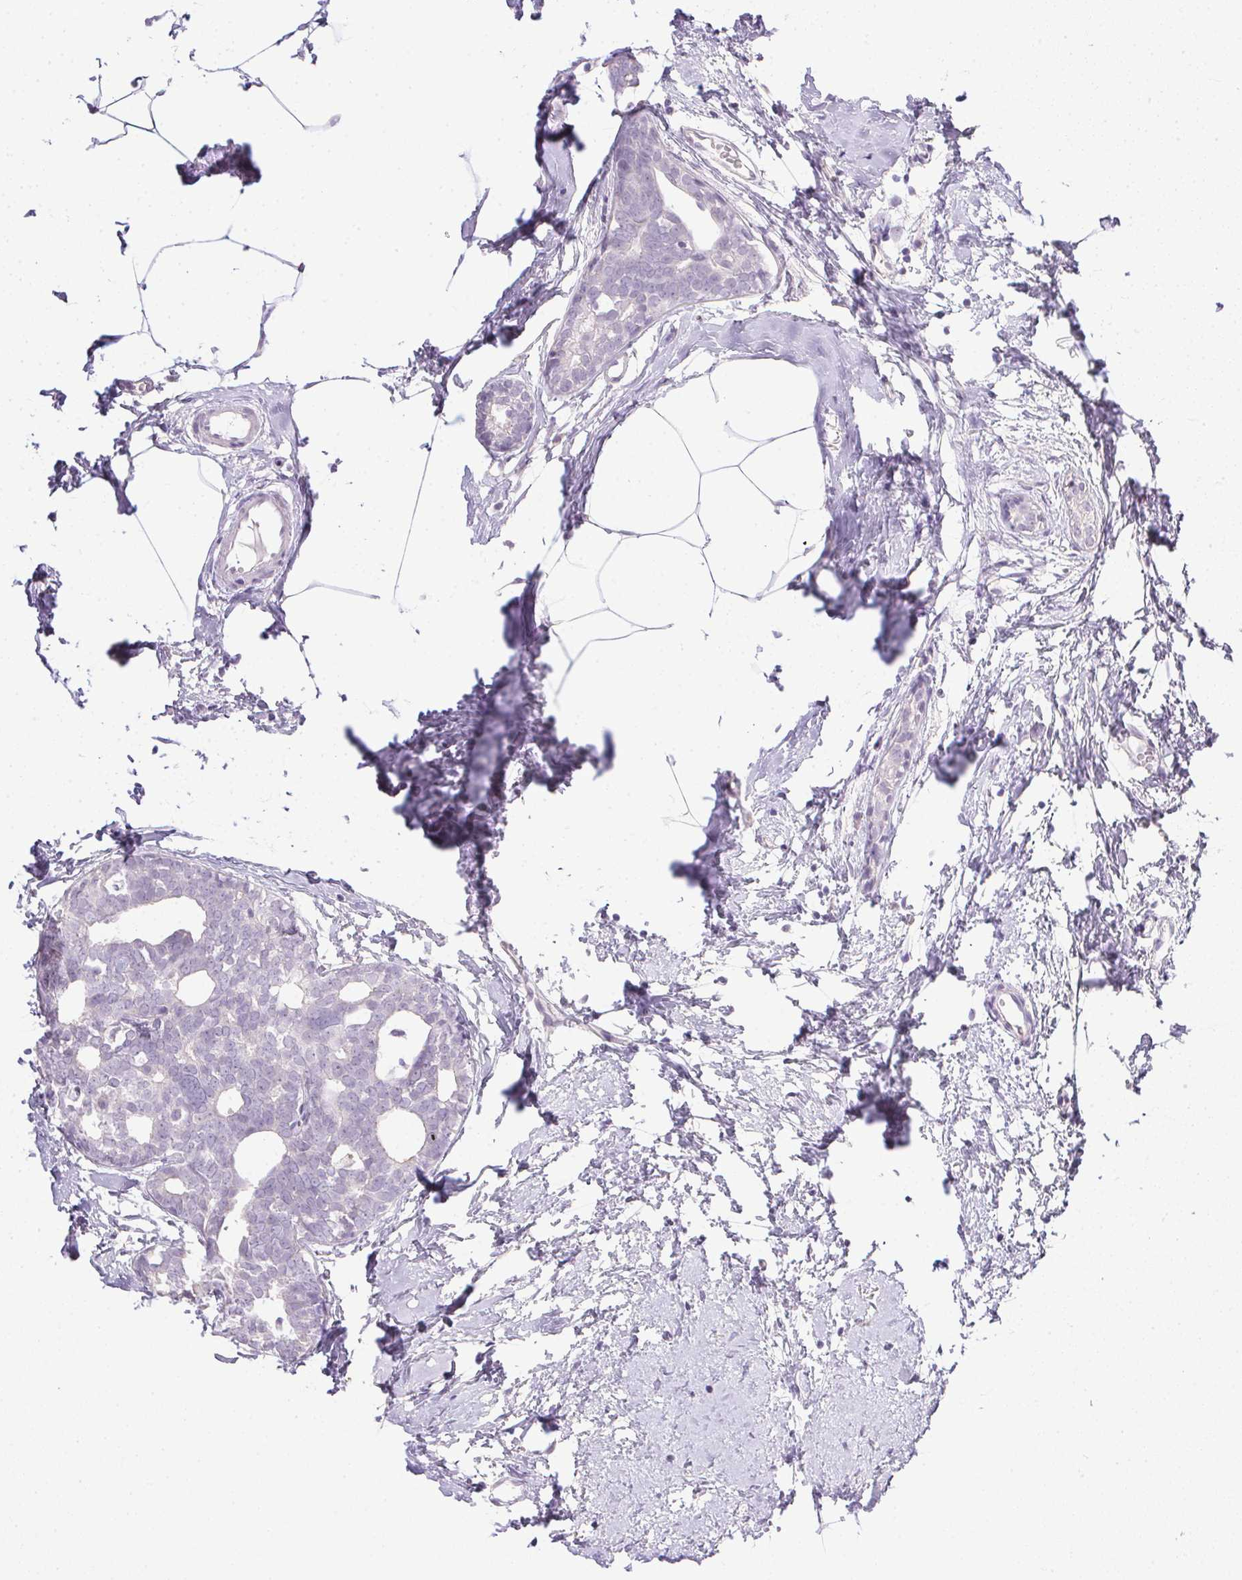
{"staining": {"intensity": "negative", "quantity": "none", "location": "none"}, "tissue": "breast cancer", "cell_type": "Tumor cells", "image_type": "cancer", "snomed": [{"axis": "morphology", "description": "Duct carcinoma"}, {"axis": "topography", "description": "Breast"}], "caption": "Breast cancer (invasive ductal carcinoma) was stained to show a protein in brown. There is no significant positivity in tumor cells.", "gene": "PRL", "patient": {"sex": "female", "age": 40}}